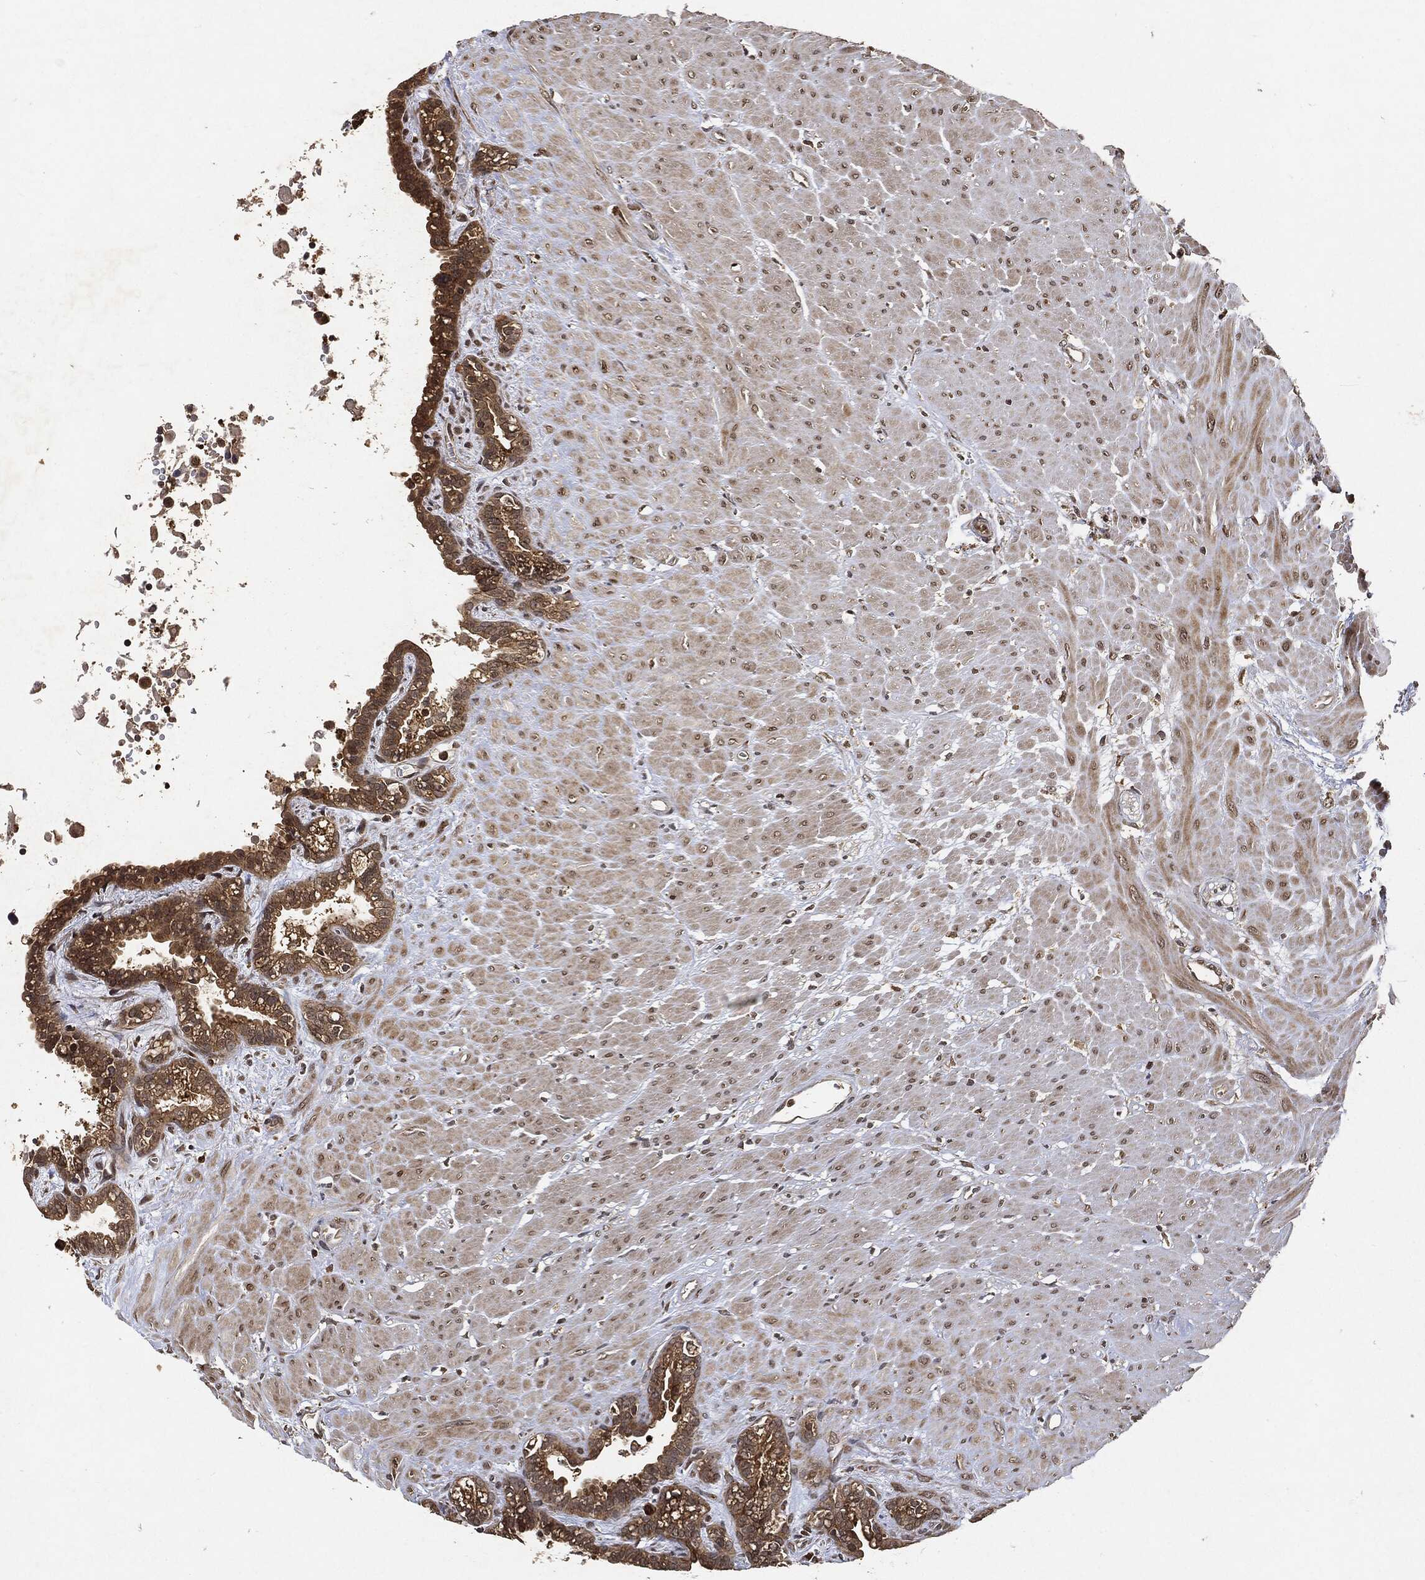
{"staining": {"intensity": "moderate", "quantity": ">75%", "location": "cytoplasmic/membranous"}, "tissue": "seminal vesicle", "cell_type": "Glandular cells", "image_type": "normal", "snomed": [{"axis": "morphology", "description": "Normal tissue, NOS"}, {"axis": "morphology", "description": "Urothelial carcinoma, NOS"}, {"axis": "topography", "description": "Urinary bladder"}, {"axis": "topography", "description": "Seminal veicle"}], "caption": "Brown immunohistochemical staining in benign seminal vesicle exhibits moderate cytoplasmic/membranous staining in about >75% of glandular cells. (IHC, brightfield microscopy, high magnification).", "gene": "ZNF226", "patient": {"sex": "male", "age": 76}}